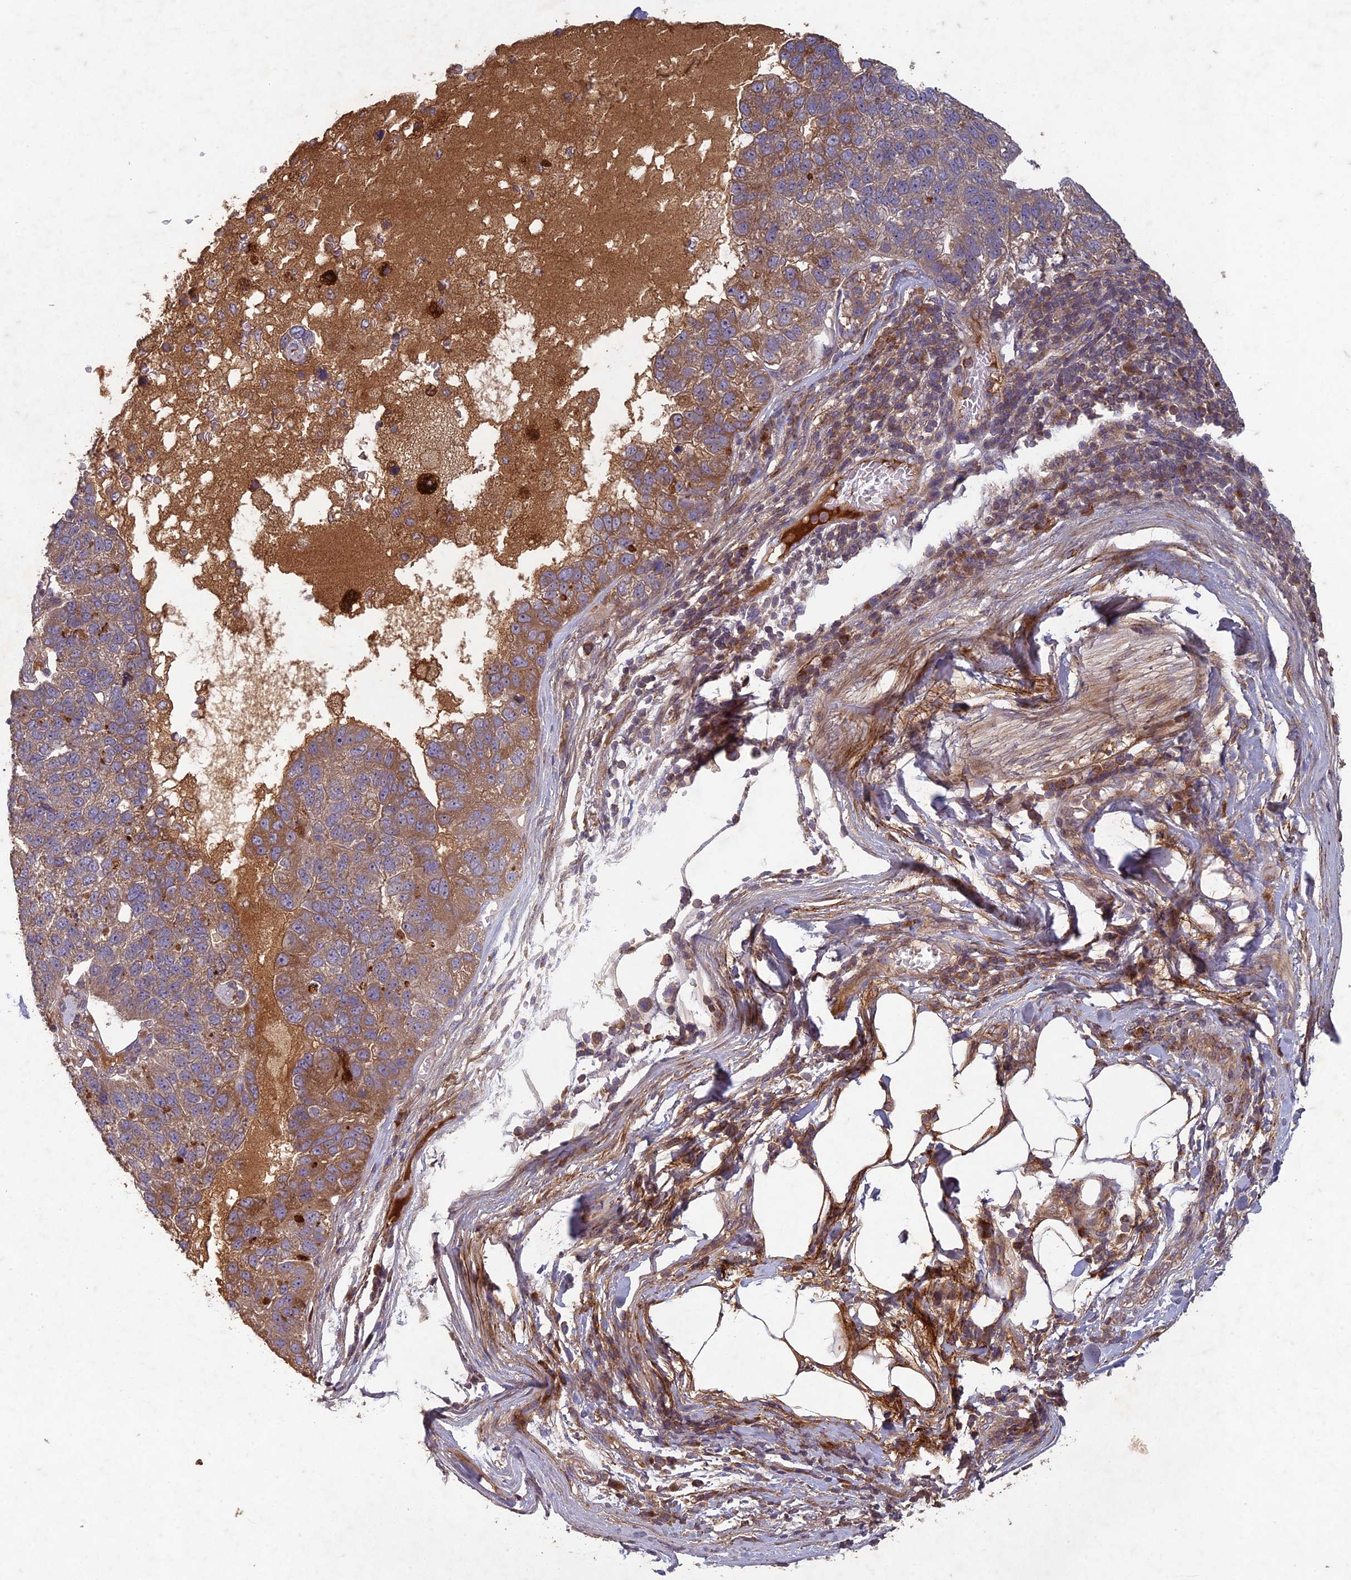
{"staining": {"intensity": "moderate", "quantity": ">75%", "location": "cytoplasmic/membranous"}, "tissue": "pancreatic cancer", "cell_type": "Tumor cells", "image_type": "cancer", "snomed": [{"axis": "morphology", "description": "Adenocarcinoma, NOS"}, {"axis": "topography", "description": "Pancreas"}], "caption": "Protein staining exhibits moderate cytoplasmic/membranous expression in approximately >75% of tumor cells in pancreatic cancer. (Brightfield microscopy of DAB IHC at high magnification).", "gene": "TCF25", "patient": {"sex": "female", "age": 61}}